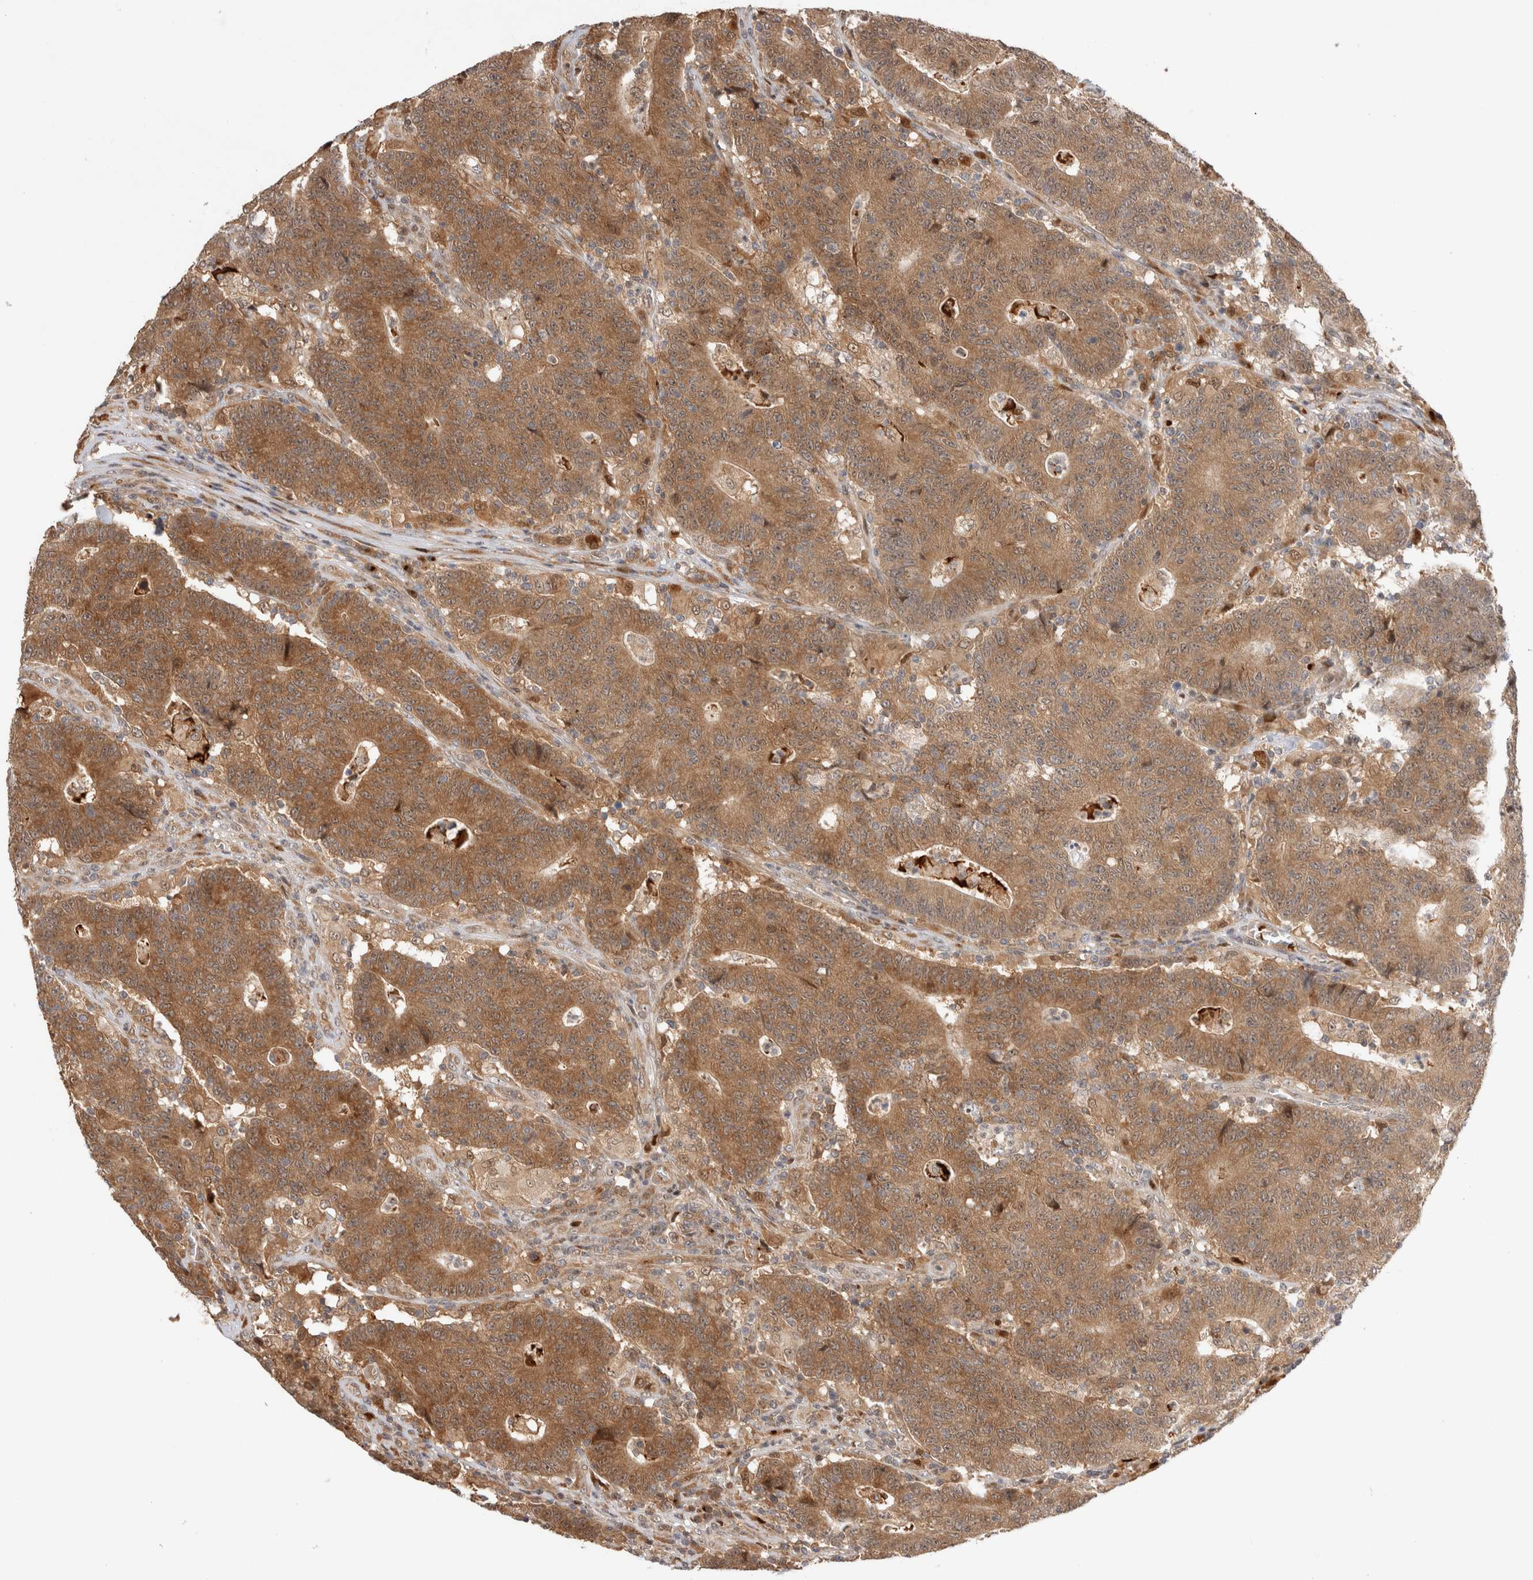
{"staining": {"intensity": "moderate", "quantity": ">75%", "location": "cytoplasmic/membranous"}, "tissue": "colorectal cancer", "cell_type": "Tumor cells", "image_type": "cancer", "snomed": [{"axis": "morphology", "description": "Normal tissue, NOS"}, {"axis": "morphology", "description": "Adenocarcinoma, NOS"}, {"axis": "topography", "description": "Colon"}], "caption": "A brown stain highlights moderate cytoplasmic/membranous staining of a protein in colorectal cancer (adenocarcinoma) tumor cells. Ihc stains the protein of interest in brown and the nuclei are stained blue.", "gene": "OTUD6B", "patient": {"sex": "female", "age": 75}}